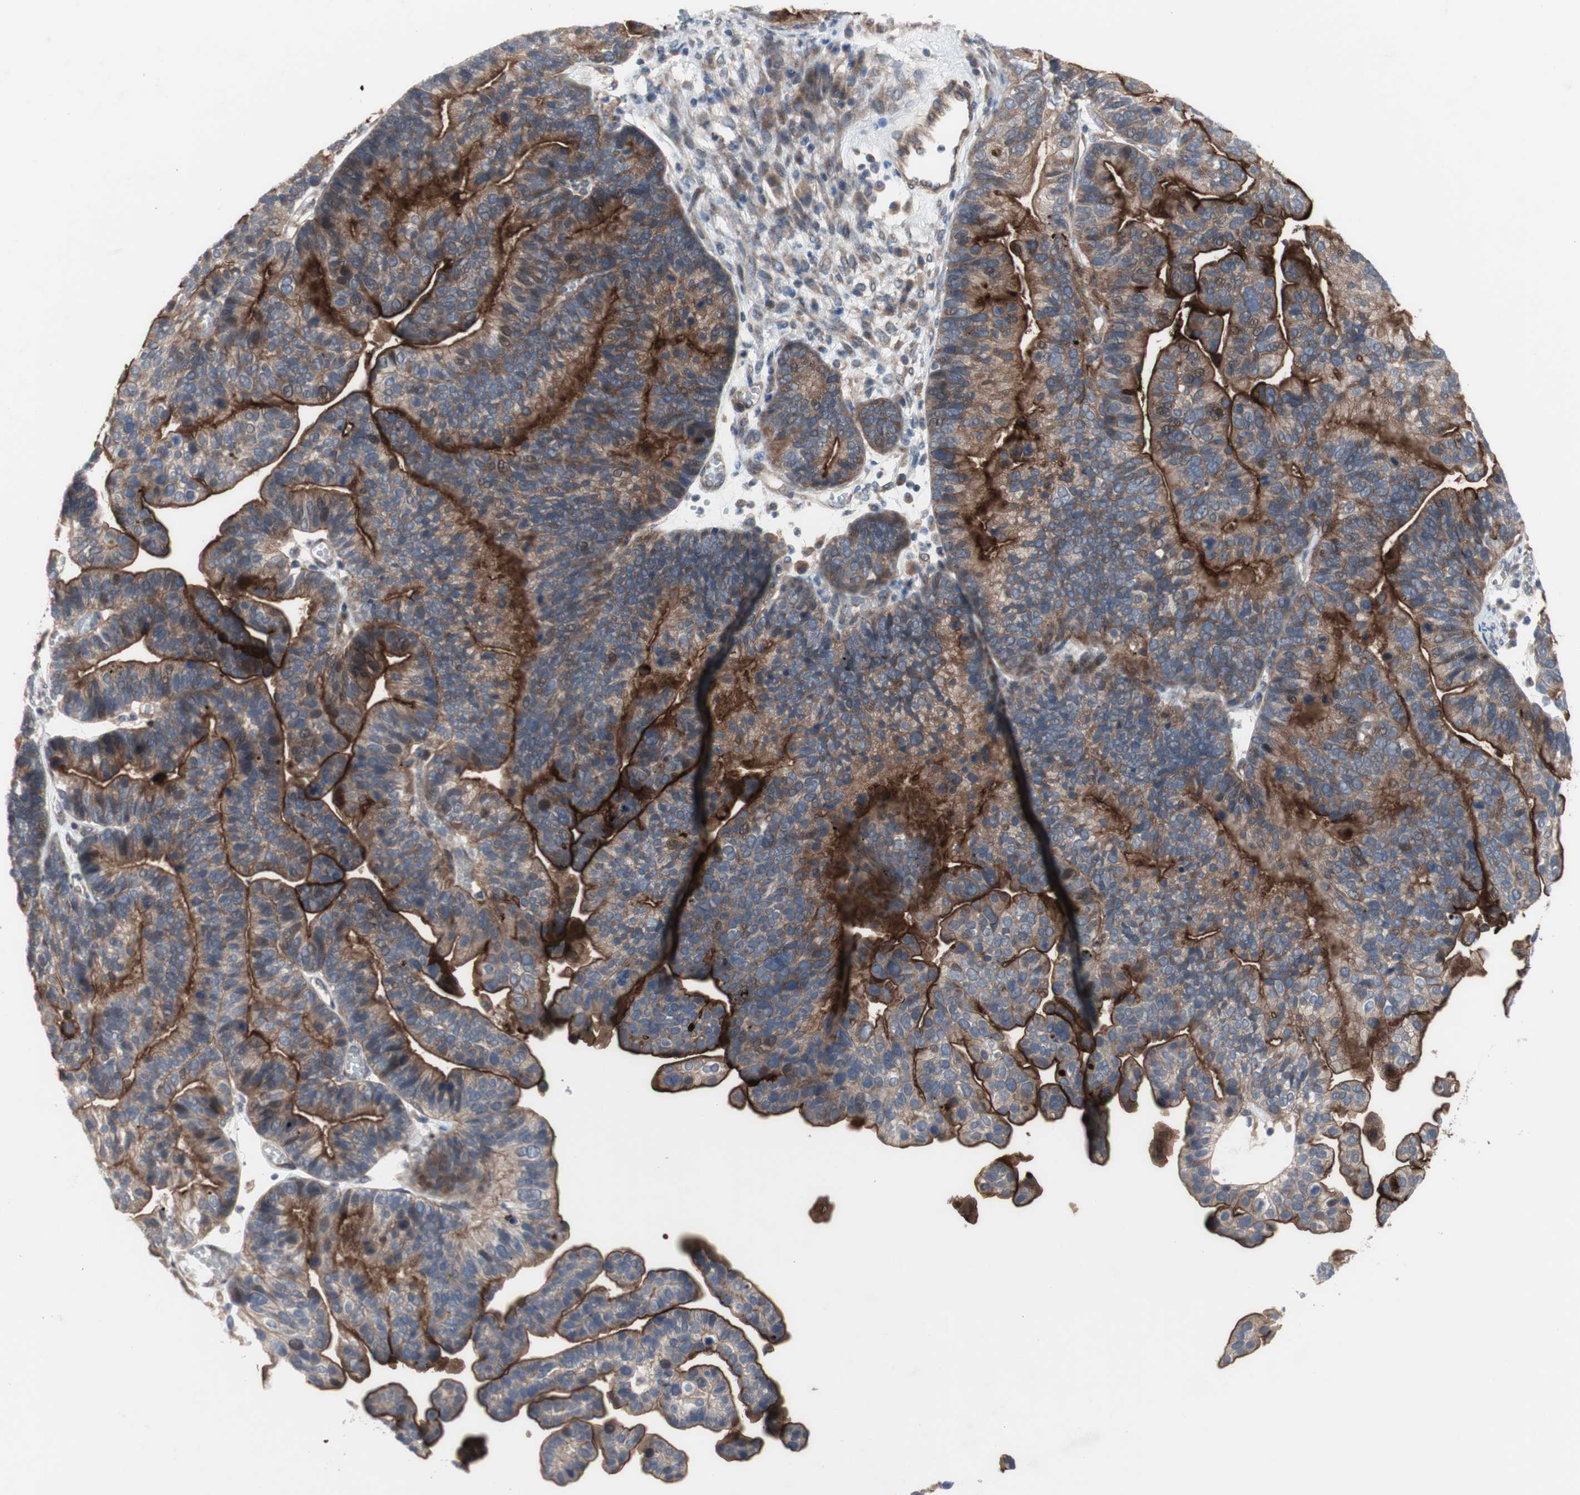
{"staining": {"intensity": "moderate", "quantity": ">75%", "location": "cytoplasmic/membranous"}, "tissue": "ovarian cancer", "cell_type": "Tumor cells", "image_type": "cancer", "snomed": [{"axis": "morphology", "description": "Cystadenocarcinoma, serous, NOS"}, {"axis": "topography", "description": "Ovary"}], "caption": "This image exhibits immunohistochemistry staining of serous cystadenocarcinoma (ovarian), with medium moderate cytoplasmic/membranous positivity in about >75% of tumor cells.", "gene": "OAZ1", "patient": {"sex": "female", "age": 56}}